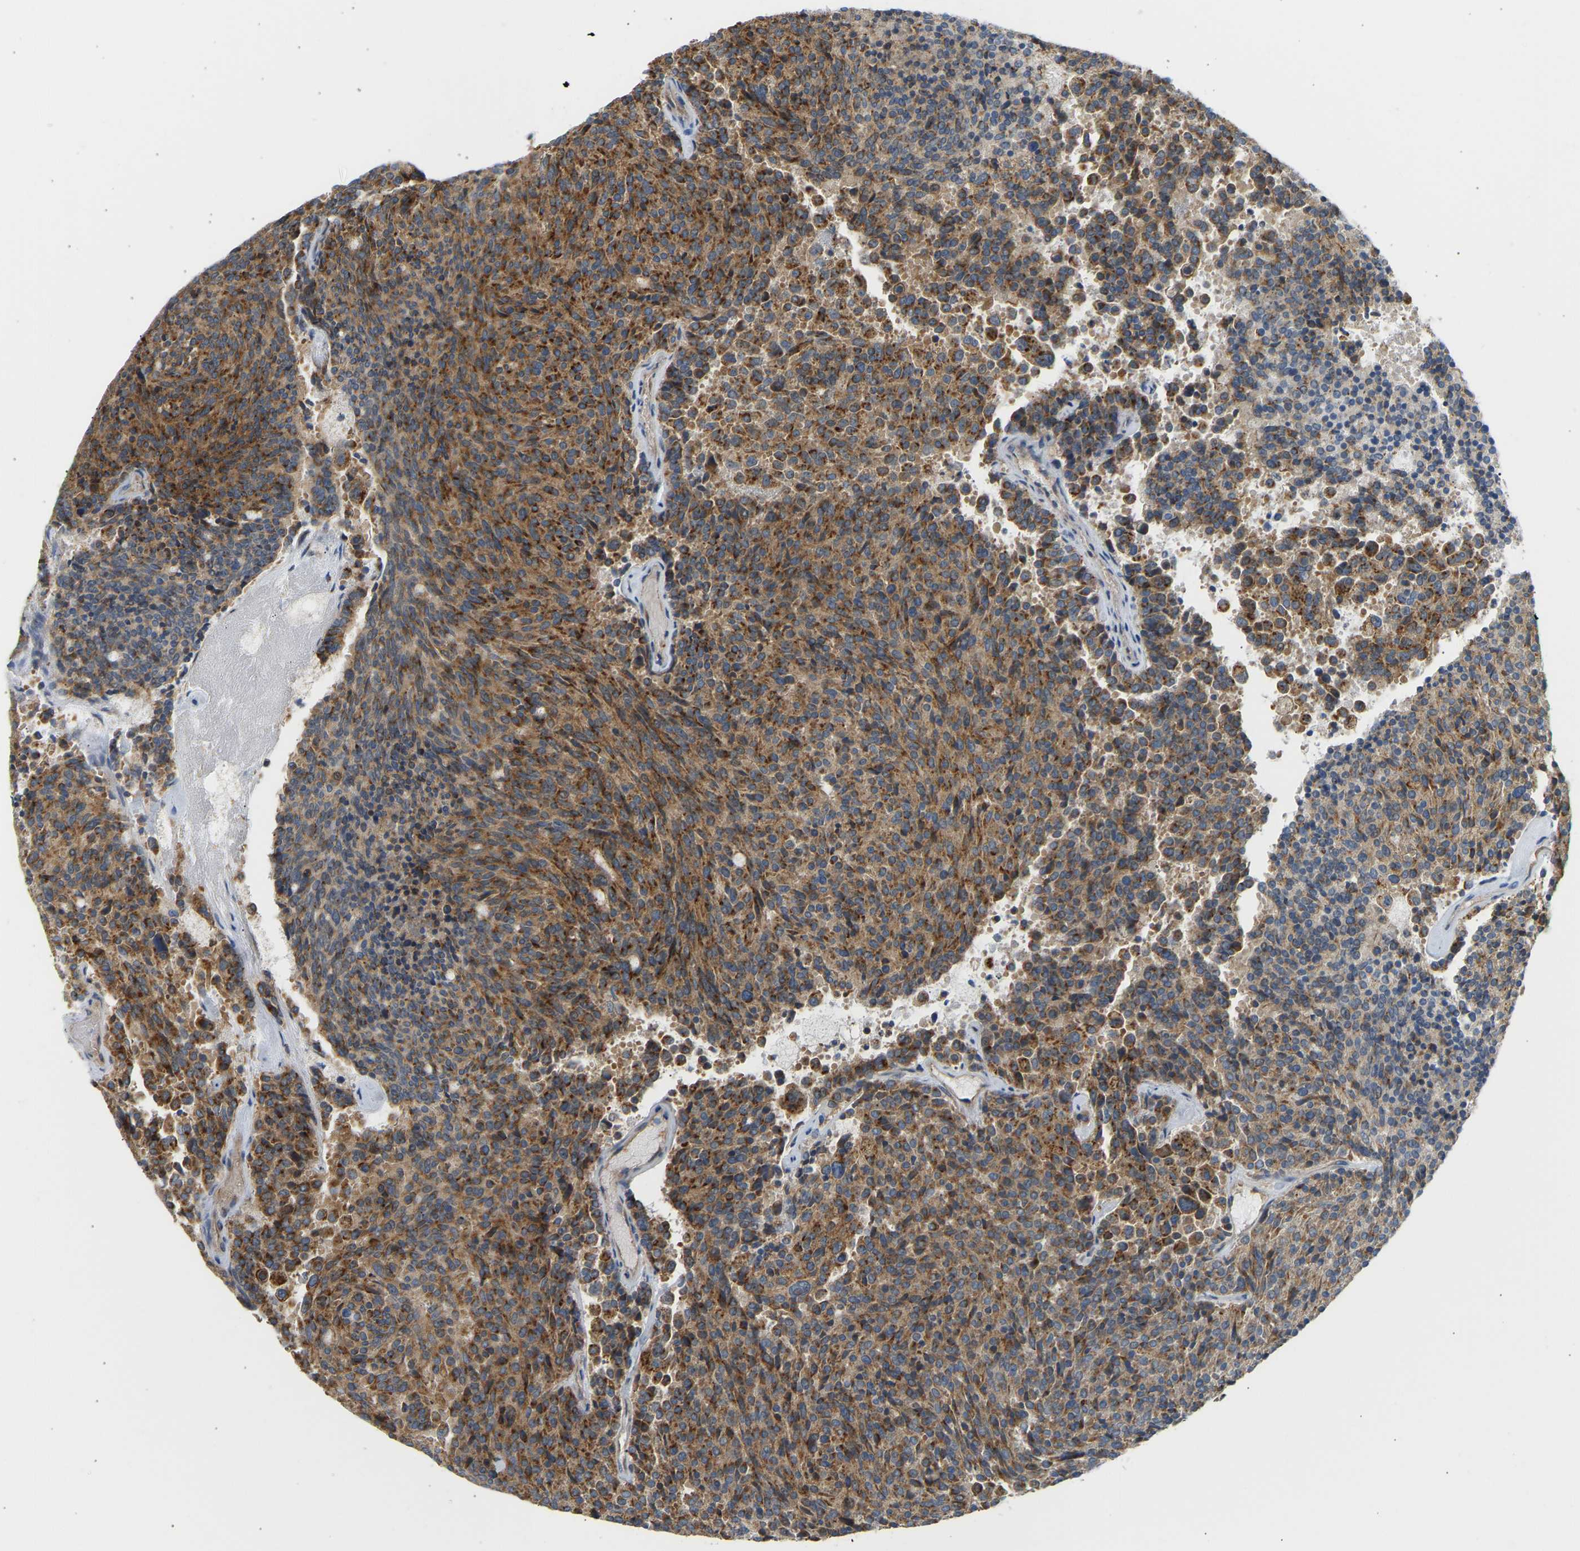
{"staining": {"intensity": "strong", "quantity": ">75%", "location": "cytoplasmic/membranous"}, "tissue": "carcinoid", "cell_type": "Tumor cells", "image_type": "cancer", "snomed": [{"axis": "morphology", "description": "Carcinoid, malignant, NOS"}, {"axis": "topography", "description": "Pancreas"}], "caption": "An immunohistochemistry (IHC) photomicrograph of neoplastic tissue is shown. Protein staining in brown highlights strong cytoplasmic/membranous positivity in carcinoid (malignant) within tumor cells.", "gene": "YIPF2", "patient": {"sex": "female", "age": 54}}